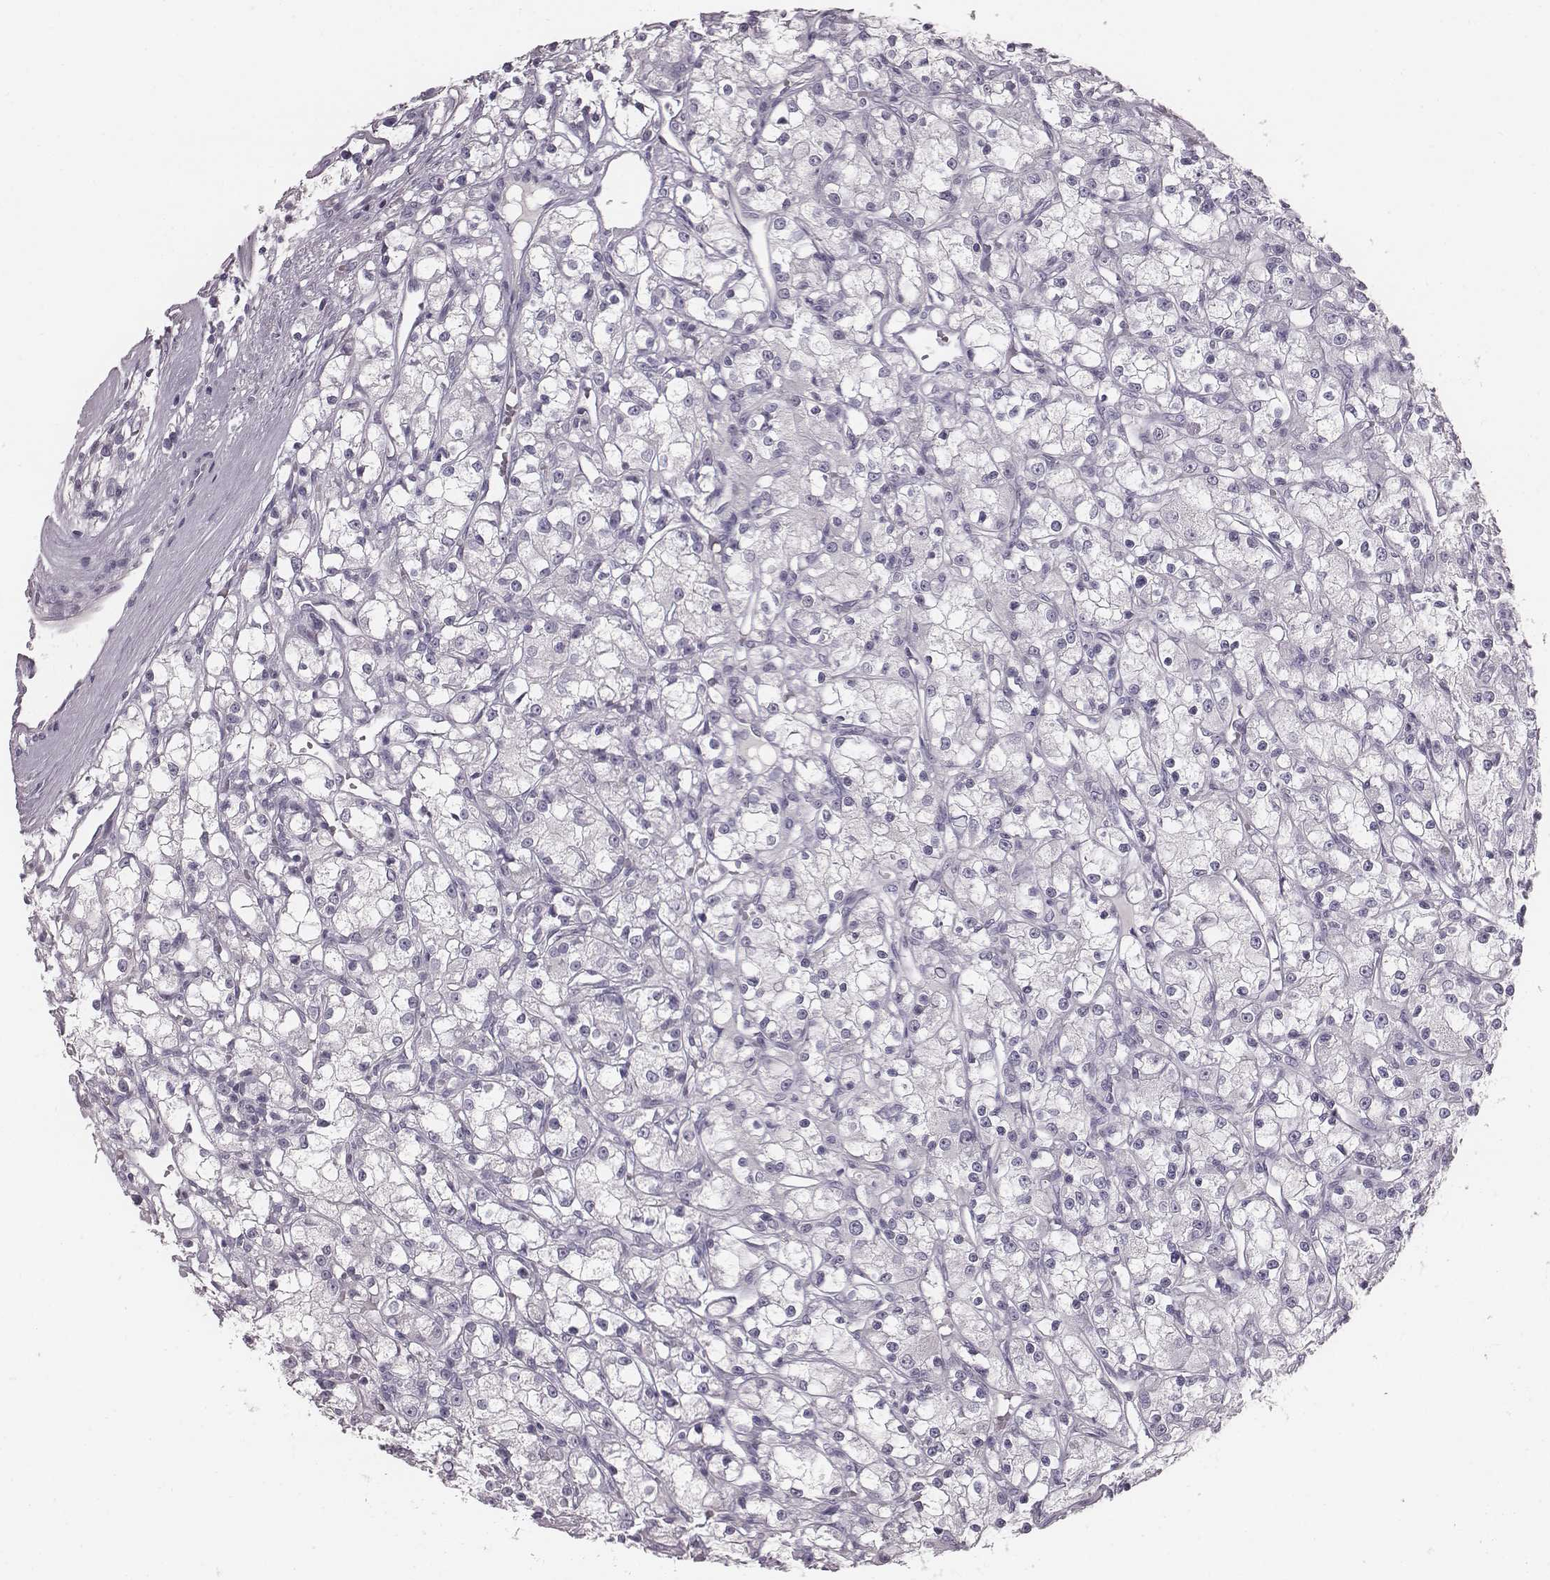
{"staining": {"intensity": "negative", "quantity": "none", "location": "none"}, "tissue": "renal cancer", "cell_type": "Tumor cells", "image_type": "cancer", "snomed": [{"axis": "morphology", "description": "Adenocarcinoma, NOS"}, {"axis": "topography", "description": "Kidney"}], "caption": "Immunohistochemistry (IHC) of human renal adenocarcinoma exhibits no positivity in tumor cells.", "gene": "PDE8B", "patient": {"sex": "female", "age": 59}}